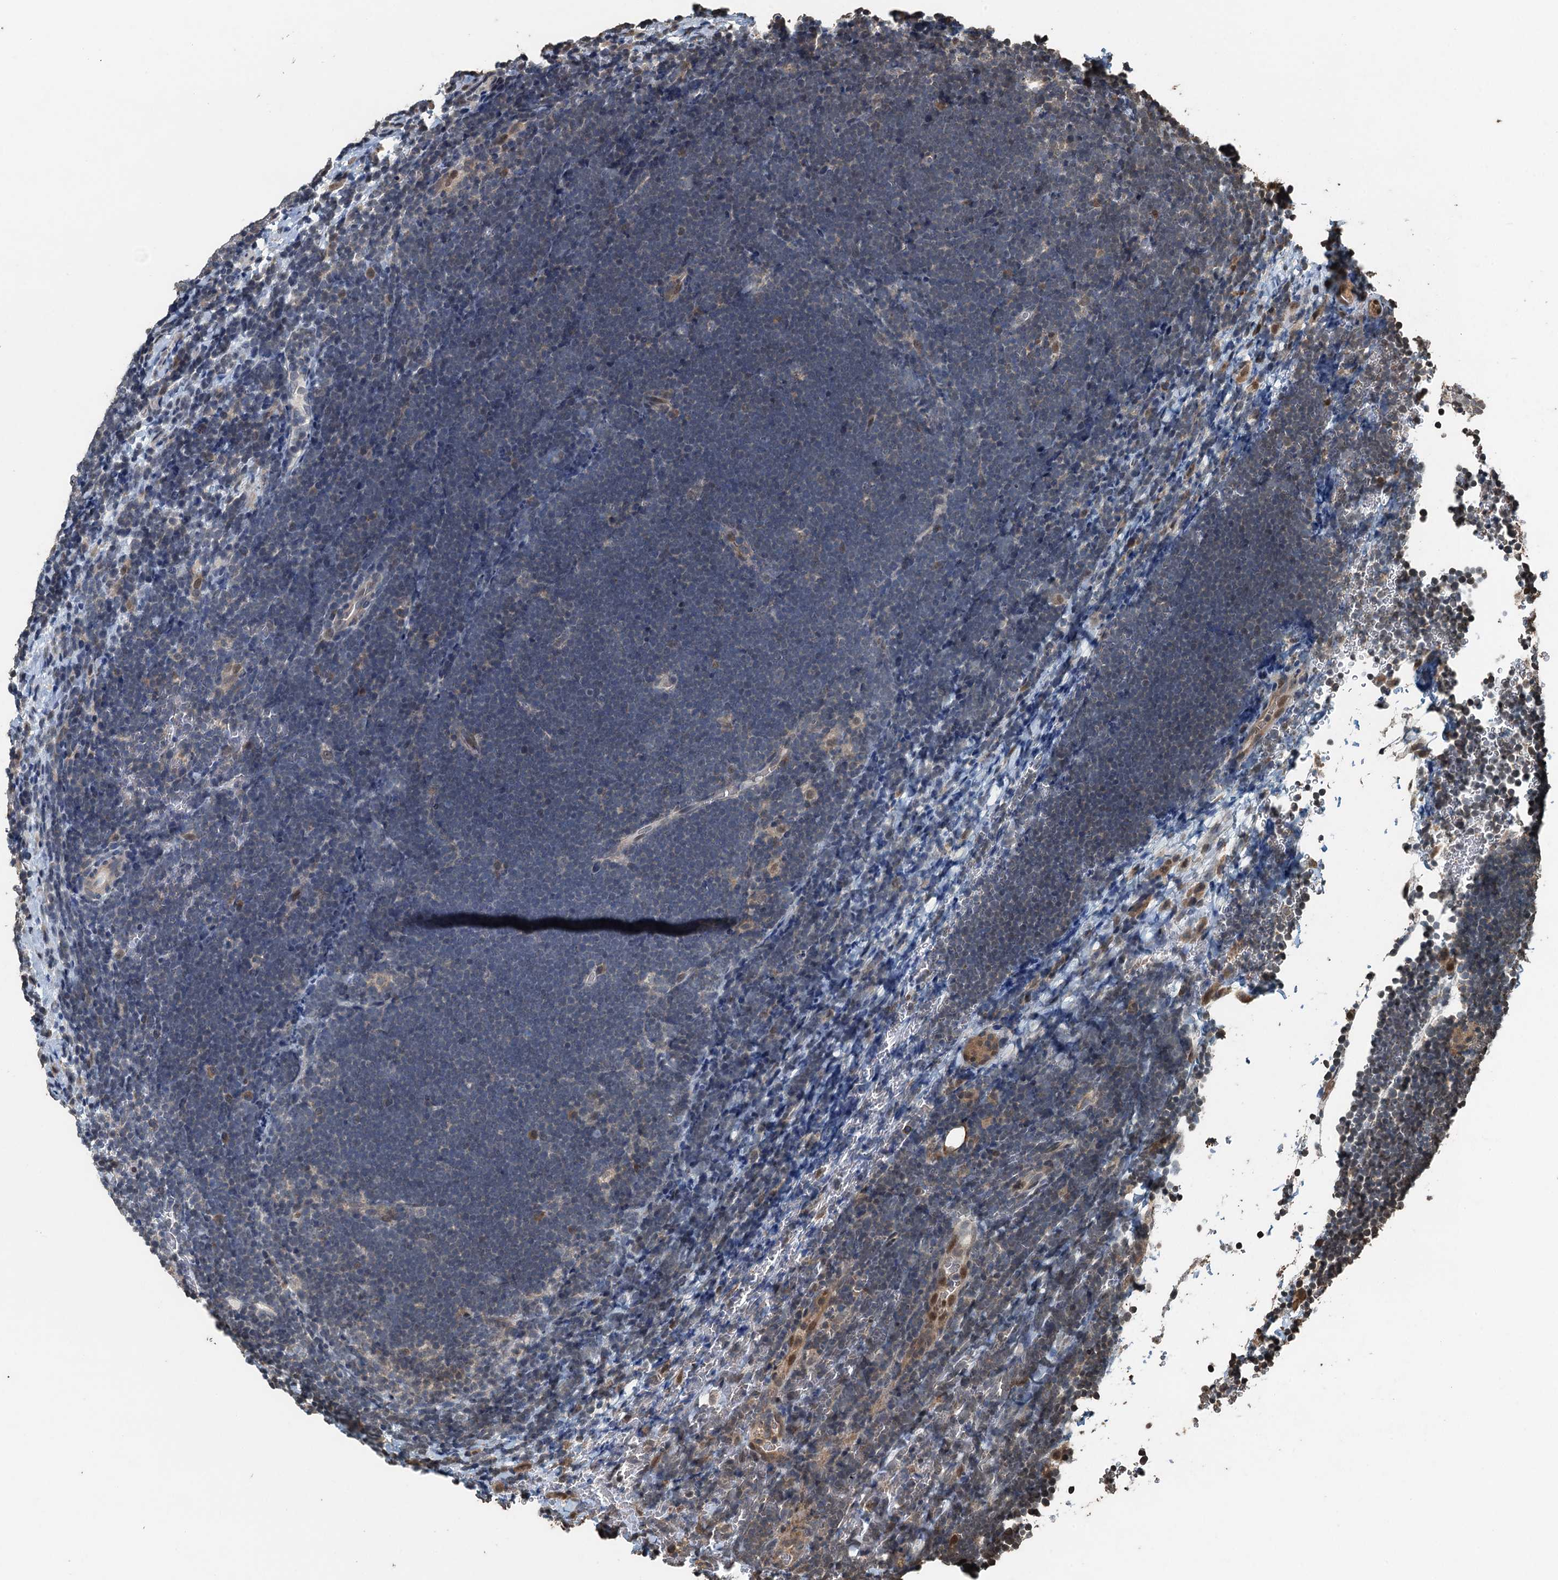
{"staining": {"intensity": "negative", "quantity": "none", "location": "none"}, "tissue": "lymphoma", "cell_type": "Tumor cells", "image_type": "cancer", "snomed": [{"axis": "morphology", "description": "Malignant lymphoma, non-Hodgkin's type, High grade"}, {"axis": "topography", "description": "Lymph node"}], "caption": "High magnification brightfield microscopy of lymphoma stained with DAB (3,3'-diaminobenzidine) (brown) and counterstained with hematoxylin (blue): tumor cells show no significant expression. The staining was performed using DAB (3,3'-diaminobenzidine) to visualize the protein expression in brown, while the nuclei were stained in blue with hematoxylin (Magnification: 20x).", "gene": "PIGN", "patient": {"sex": "male", "age": 13}}